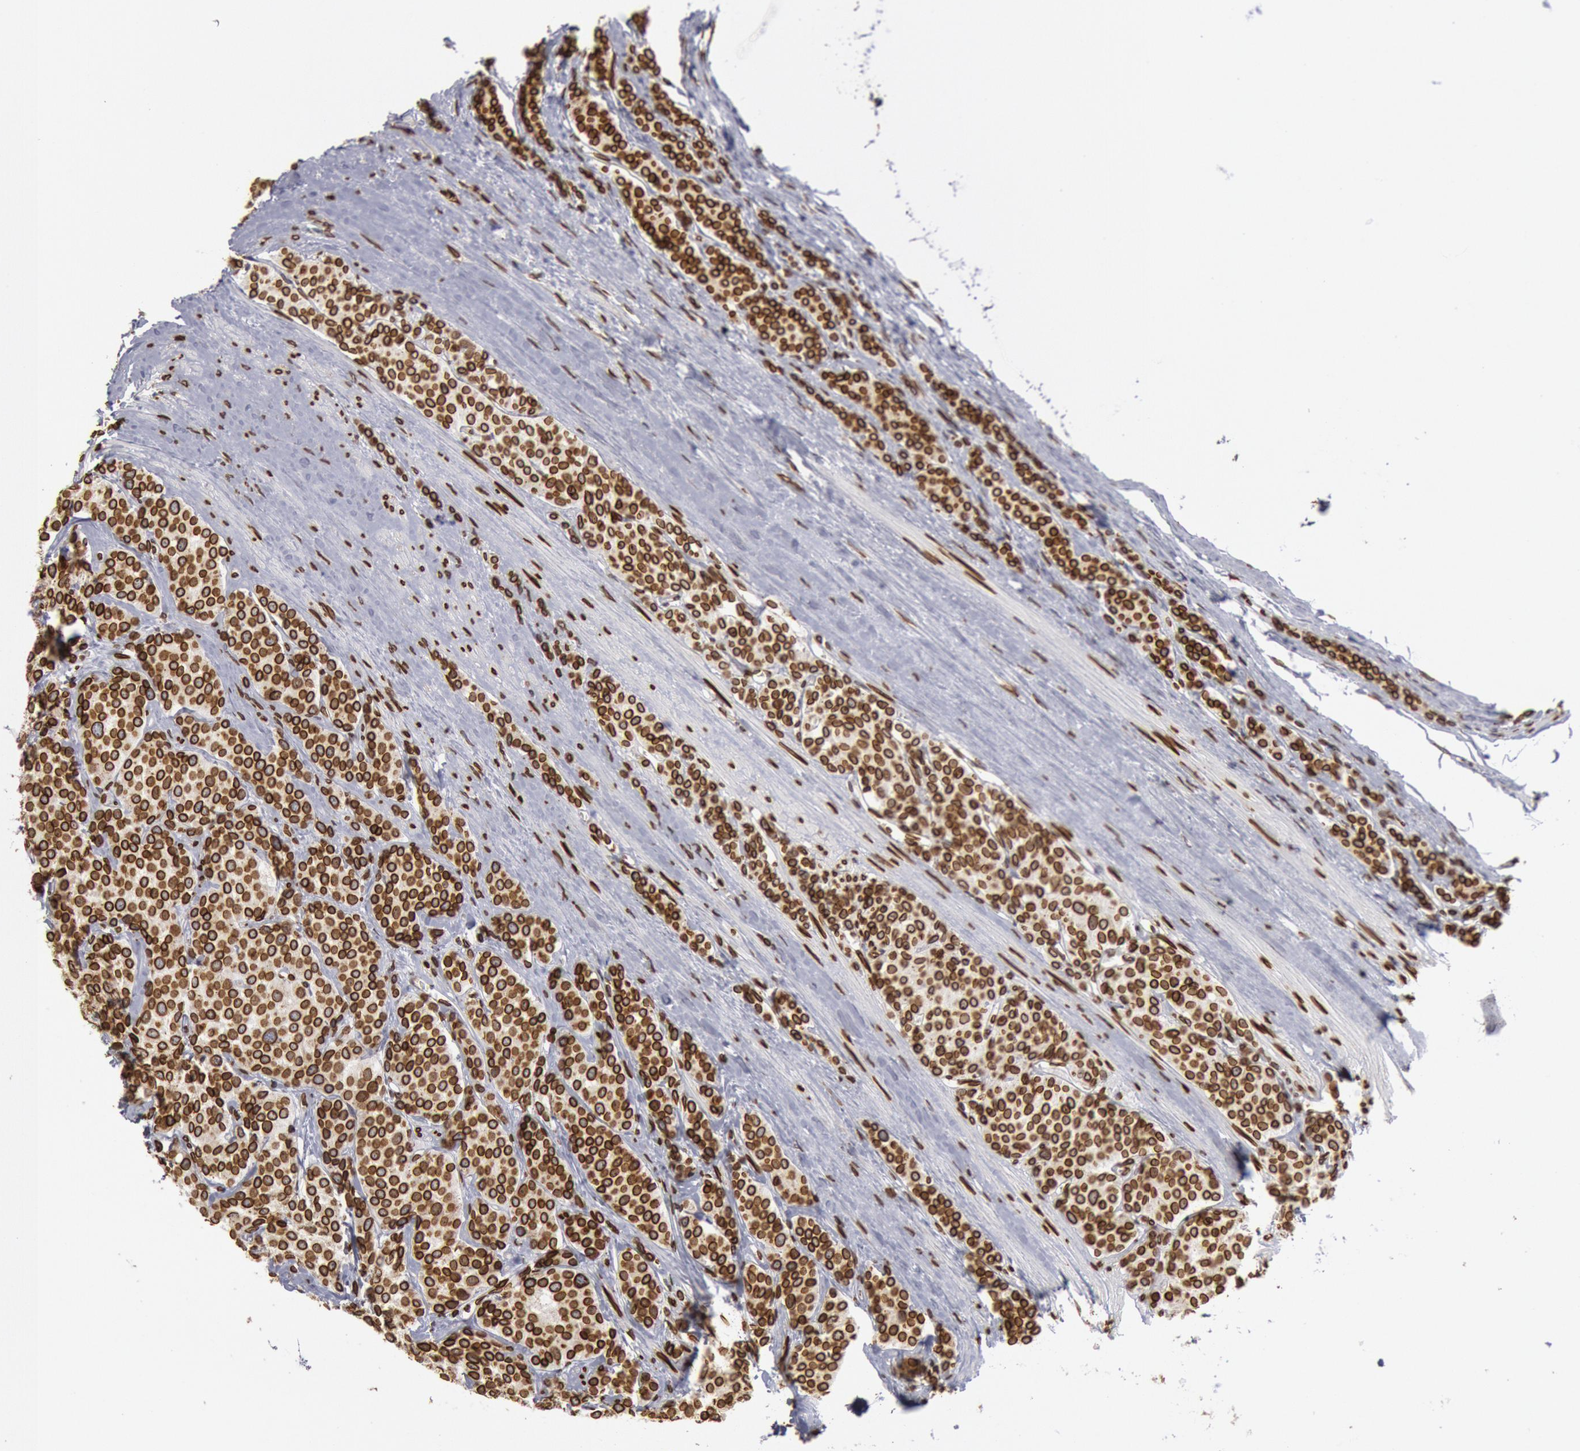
{"staining": {"intensity": "strong", "quantity": ">75%", "location": "cytoplasmic/membranous,nuclear"}, "tissue": "carcinoid", "cell_type": "Tumor cells", "image_type": "cancer", "snomed": [{"axis": "morphology", "description": "Carcinoid, malignant, NOS"}, {"axis": "topography", "description": "Small intestine"}], "caption": "Immunohistochemistry (IHC) (DAB) staining of human malignant carcinoid shows strong cytoplasmic/membranous and nuclear protein positivity in approximately >75% of tumor cells. The staining was performed using DAB, with brown indicating positive protein expression. Nuclei are stained blue with hematoxylin.", "gene": "SUN2", "patient": {"sex": "male", "age": 60}}